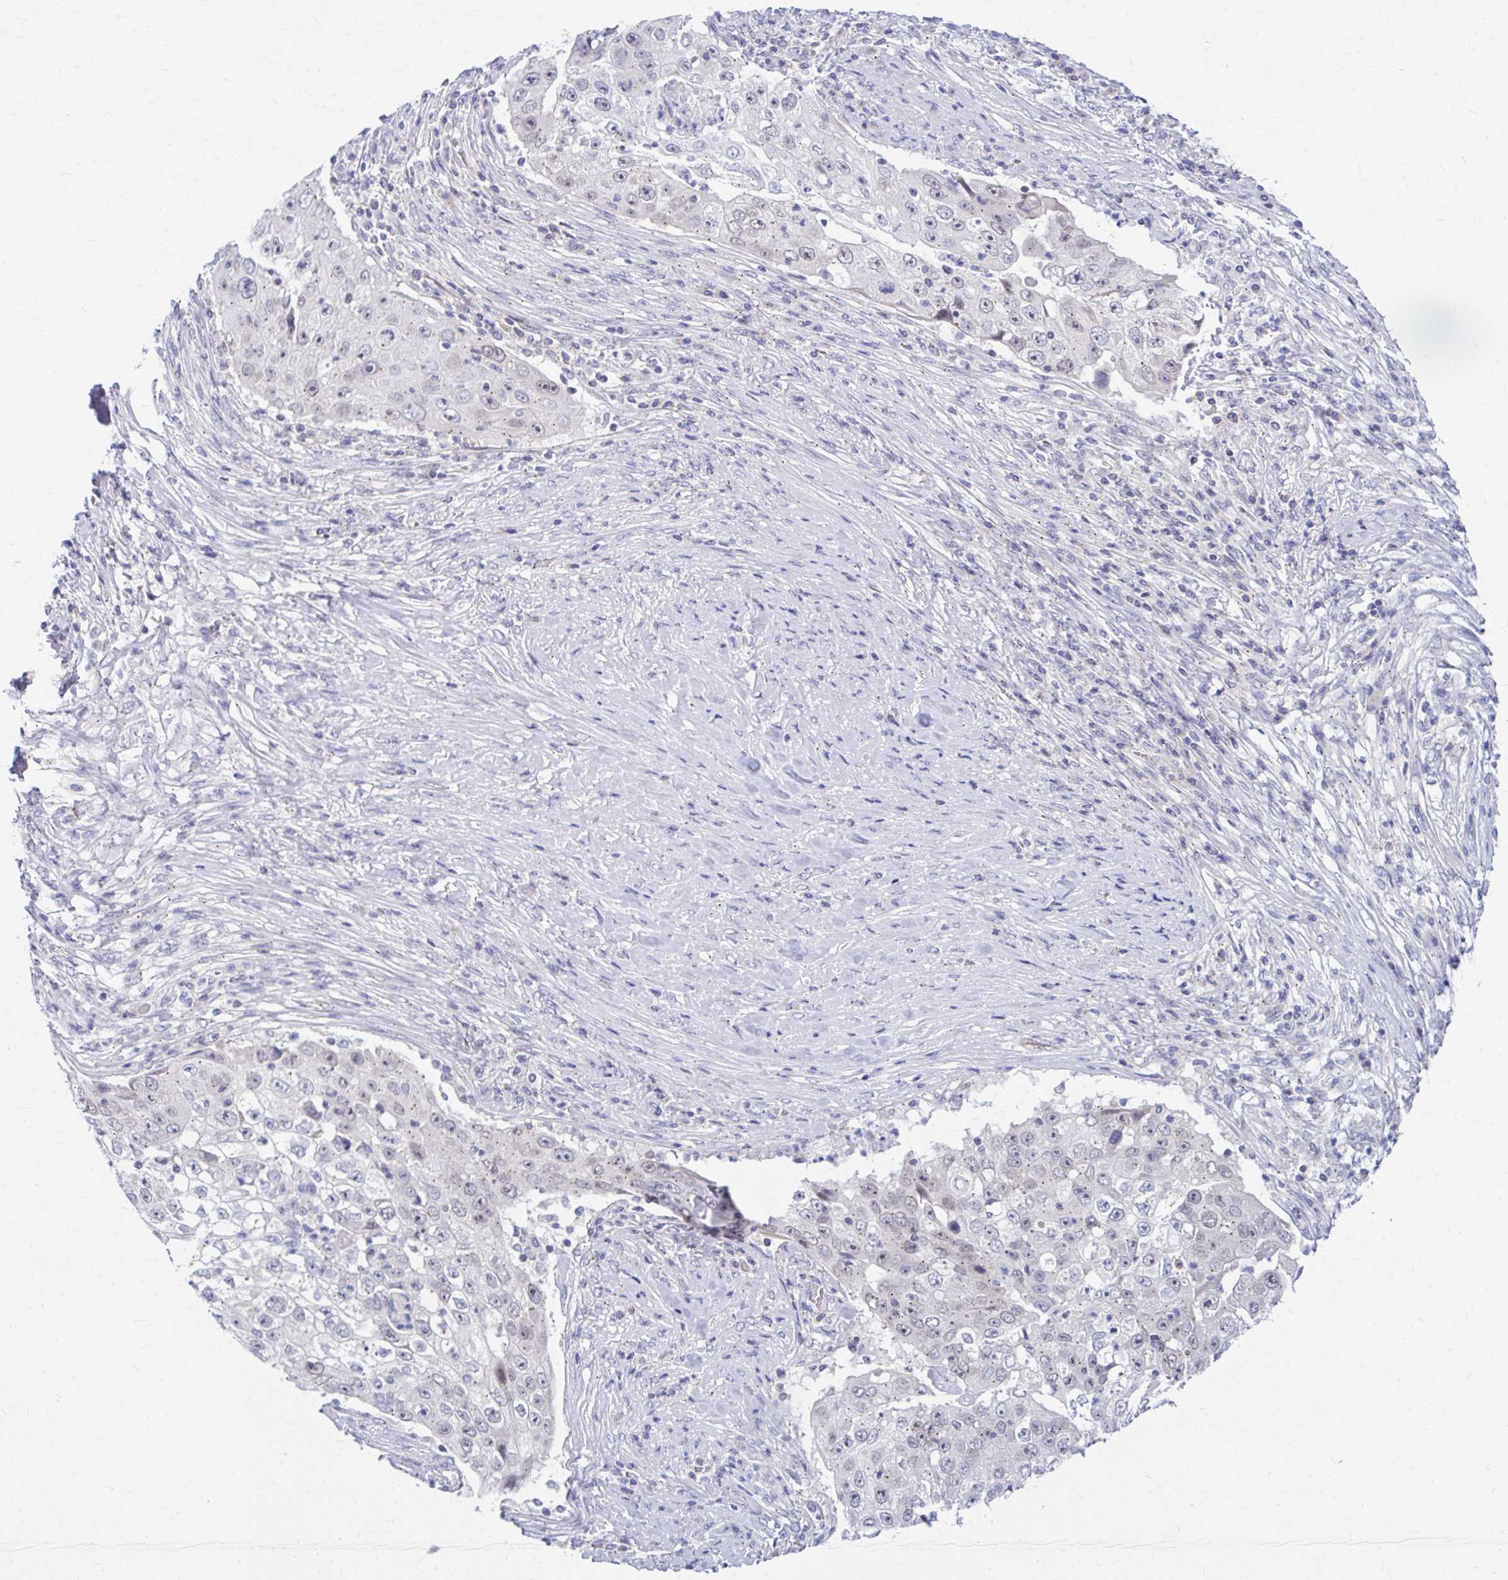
{"staining": {"intensity": "weak", "quantity": "<25%", "location": "cytoplasmic/membranous,nuclear"}, "tissue": "lung cancer", "cell_type": "Tumor cells", "image_type": "cancer", "snomed": [{"axis": "morphology", "description": "Squamous cell carcinoma, NOS"}, {"axis": "topography", "description": "Lung"}], "caption": "Immunohistochemistry of lung cancer demonstrates no staining in tumor cells.", "gene": "RADIL", "patient": {"sex": "male", "age": 64}}